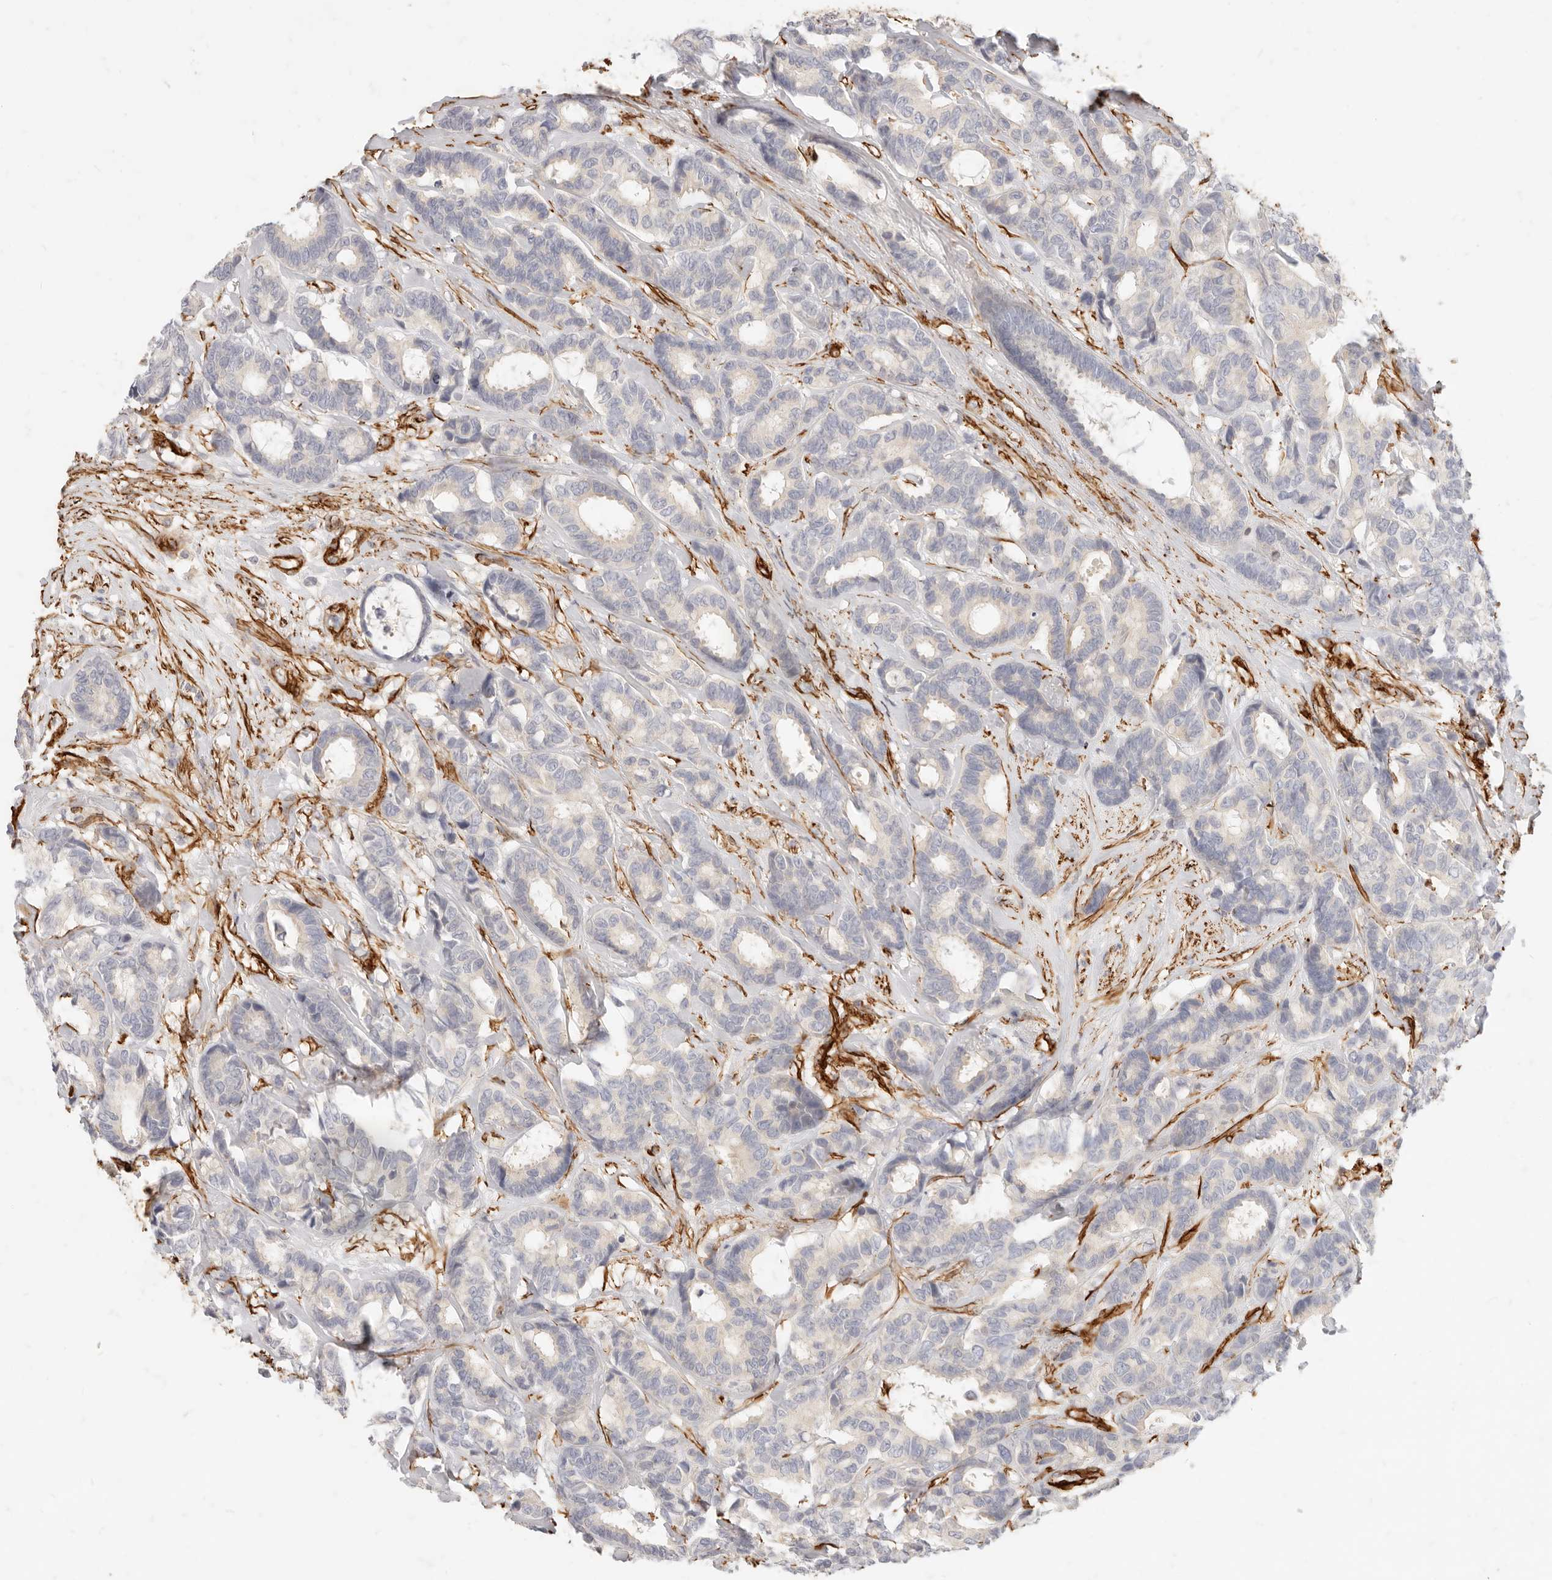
{"staining": {"intensity": "negative", "quantity": "none", "location": "none"}, "tissue": "breast cancer", "cell_type": "Tumor cells", "image_type": "cancer", "snomed": [{"axis": "morphology", "description": "Duct carcinoma"}, {"axis": "topography", "description": "Breast"}], "caption": "There is no significant staining in tumor cells of breast cancer (intraductal carcinoma).", "gene": "TMTC2", "patient": {"sex": "female", "age": 87}}